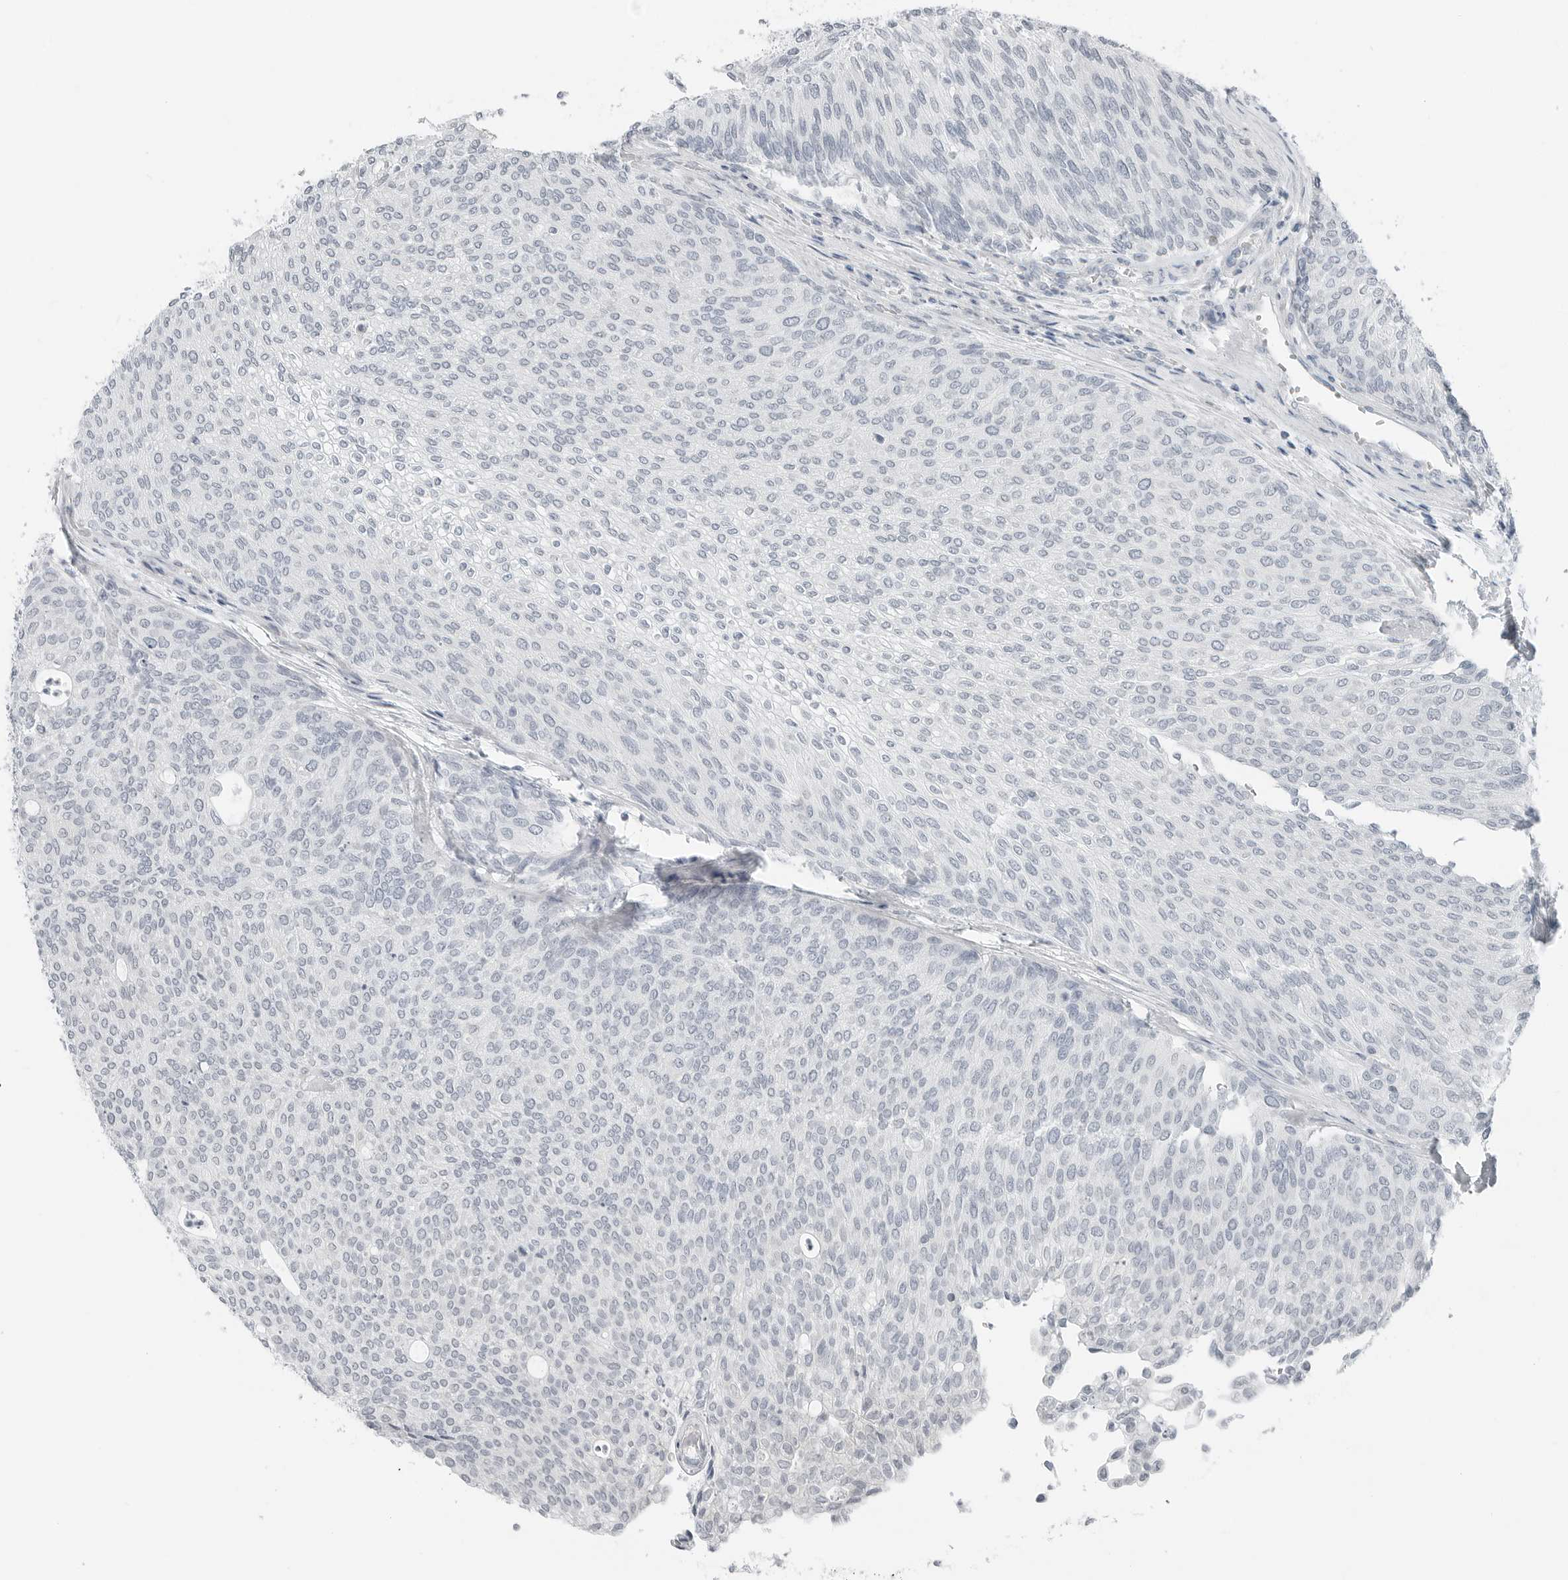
{"staining": {"intensity": "negative", "quantity": "none", "location": "none"}, "tissue": "urothelial cancer", "cell_type": "Tumor cells", "image_type": "cancer", "snomed": [{"axis": "morphology", "description": "Urothelial carcinoma, Low grade"}, {"axis": "topography", "description": "Urinary bladder"}], "caption": "Image shows no significant protein expression in tumor cells of urothelial carcinoma (low-grade).", "gene": "XIRP1", "patient": {"sex": "female", "age": 79}}